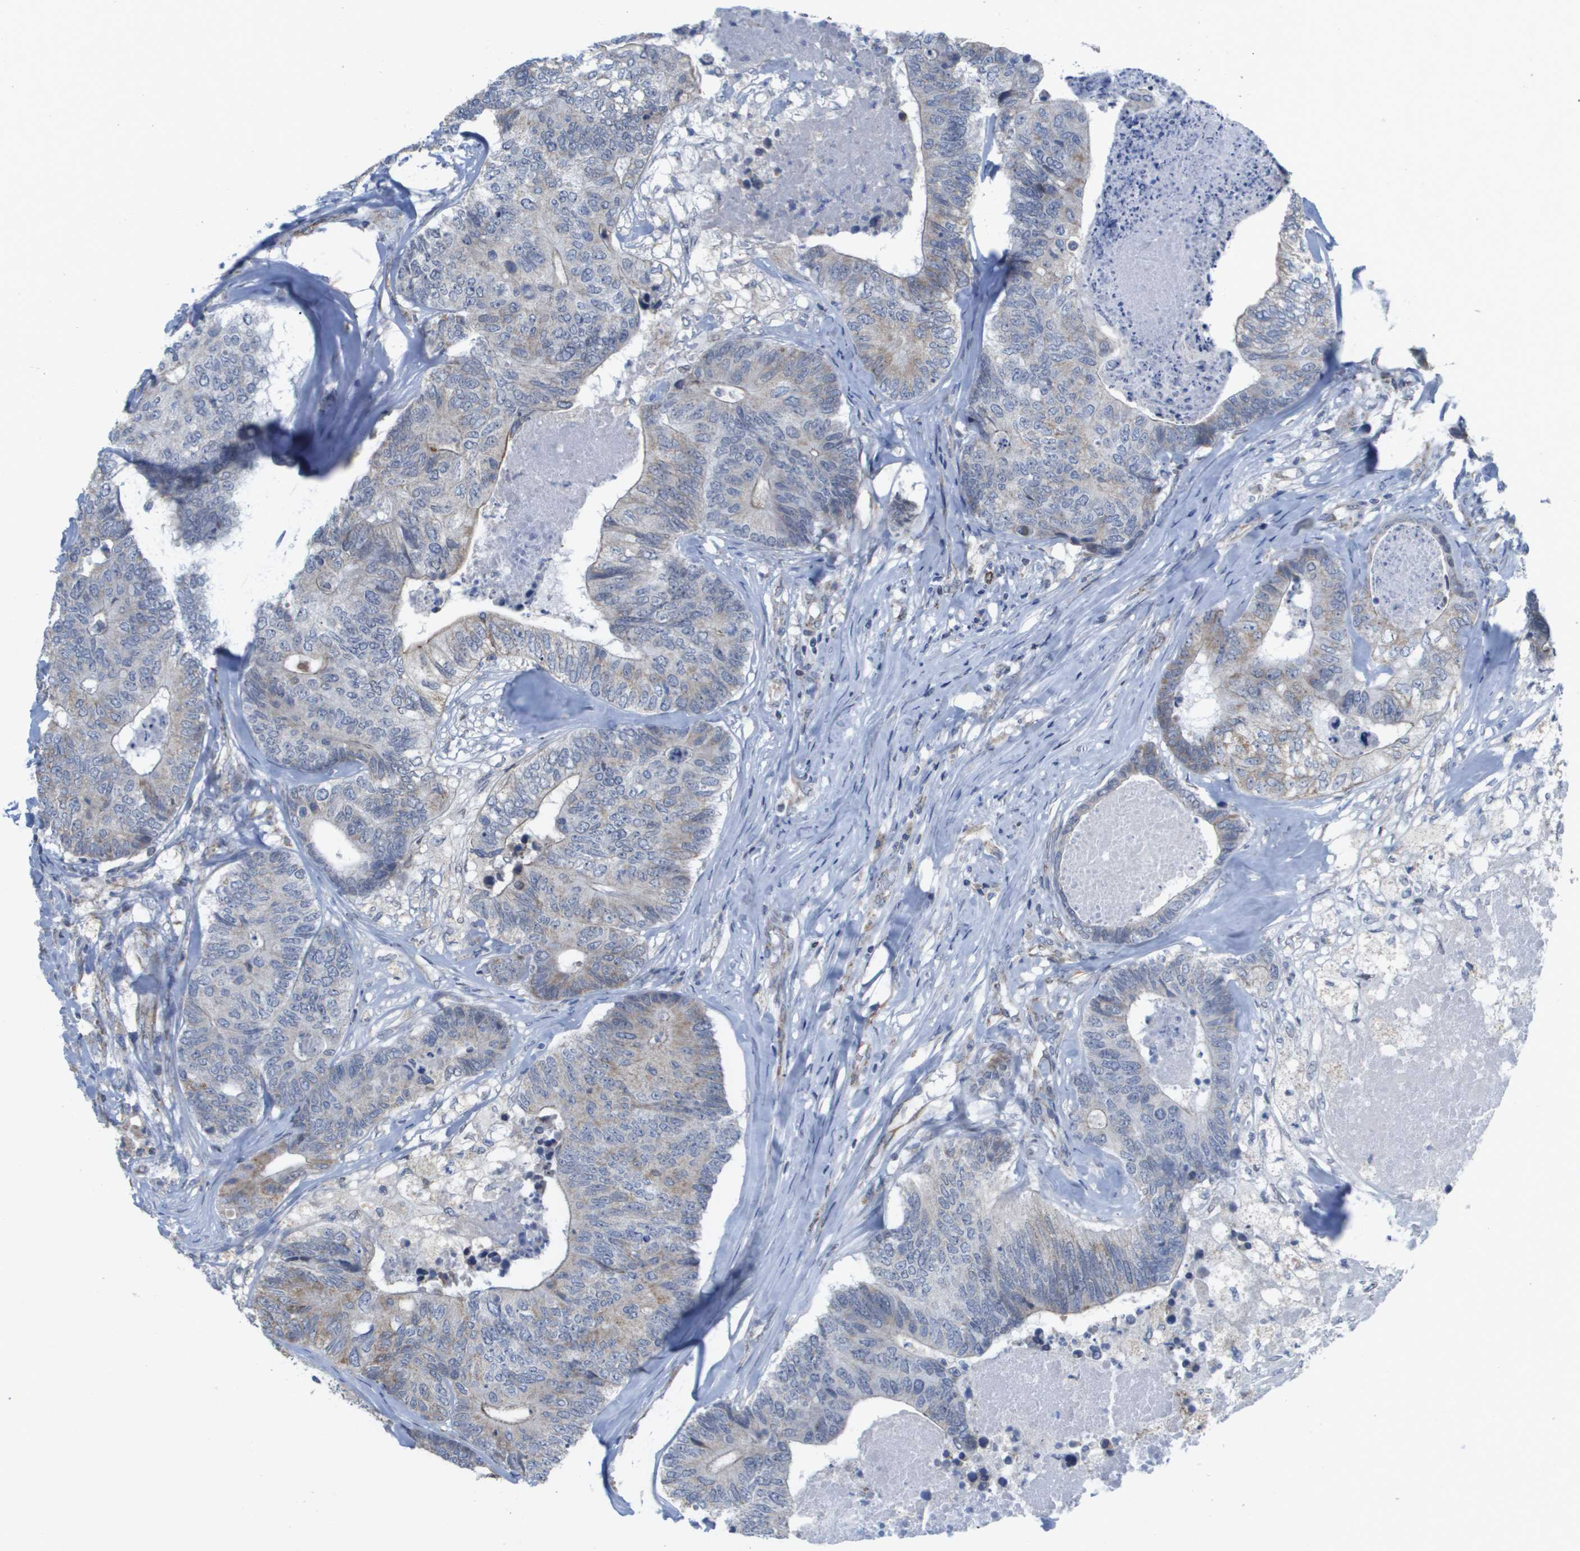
{"staining": {"intensity": "weak", "quantity": "25%-75%", "location": "cytoplasmic/membranous"}, "tissue": "colorectal cancer", "cell_type": "Tumor cells", "image_type": "cancer", "snomed": [{"axis": "morphology", "description": "Adenocarcinoma, NOS"}, {"axis": "topography", "description": "Colon"}], "caption": "Brown immunohistochemical staining in human adenocarcinoma (colorectal) reveals weak cytoplasmic/membranous expression in about 25%-75% of tumor cells. (Stains: DAB in brown, nuclei in blue, Microscopy: brightfield microscopy at high magnification).", "gene": "TMEM223", "patient": {"sex": "female", "age": 57}}